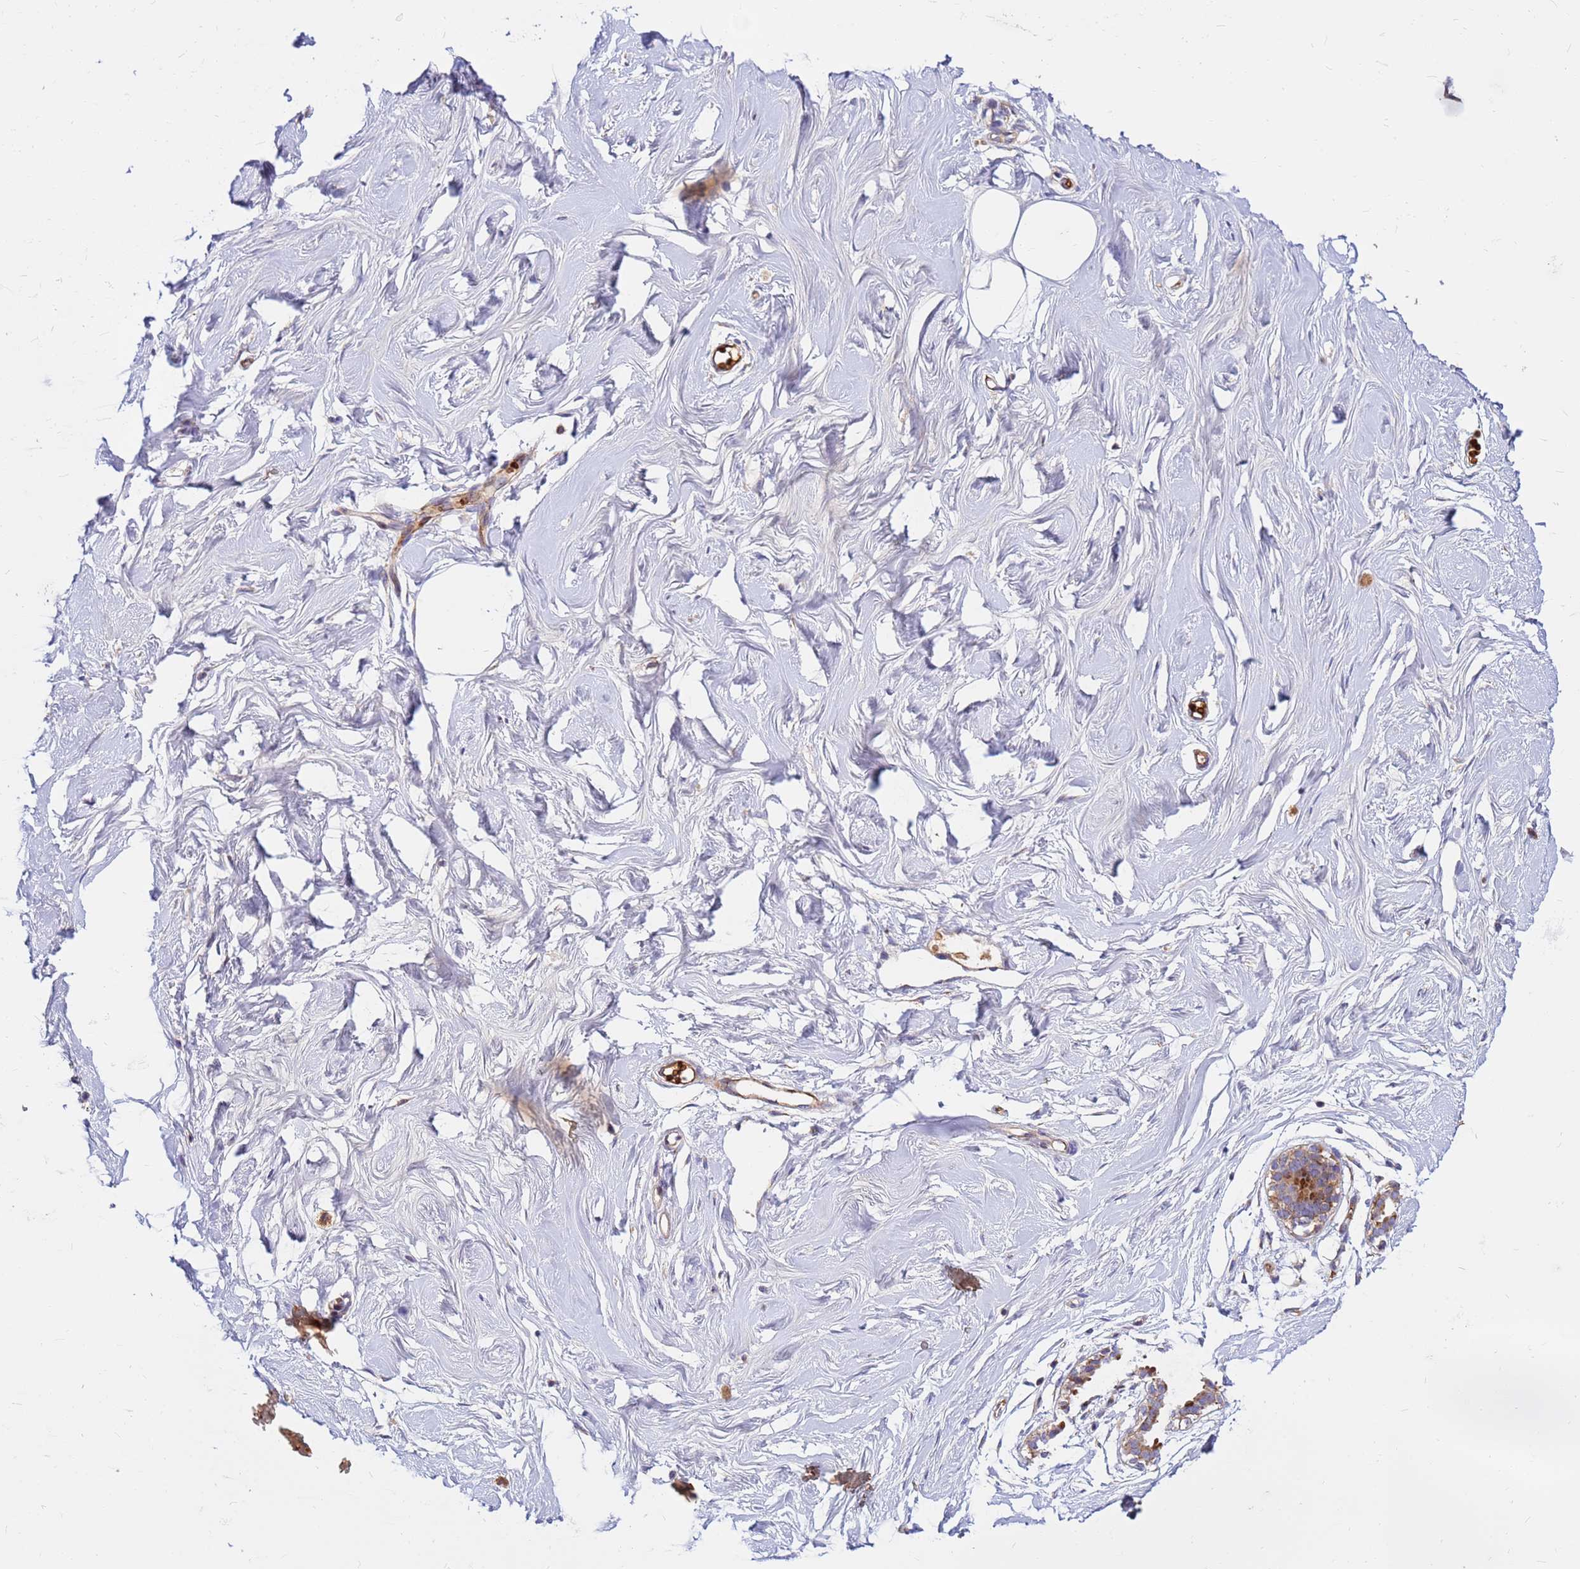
{"staining": {"intensity": "negative", "quantity": "none", "location": "none"}, "tissue": "breast", "cell_type": "Adipocytes", "image_type": "normal", "snomed": [{"axis": "morphology", "description": "Normal tissue, NOS"}, {"axis": "morphology", "description": "Adenoma, NOS"}, {"axis": "topography", "description": "Breast"}], "caption": "The histopathology image reveals no staining of adipocytes in benign breast. (Brightfield microscopy of DAB (3,3'-diaminobenzidine) IHC at high magnification).", "gene": "ZNF669", "patient": {"sex": "female", "age": 23}}